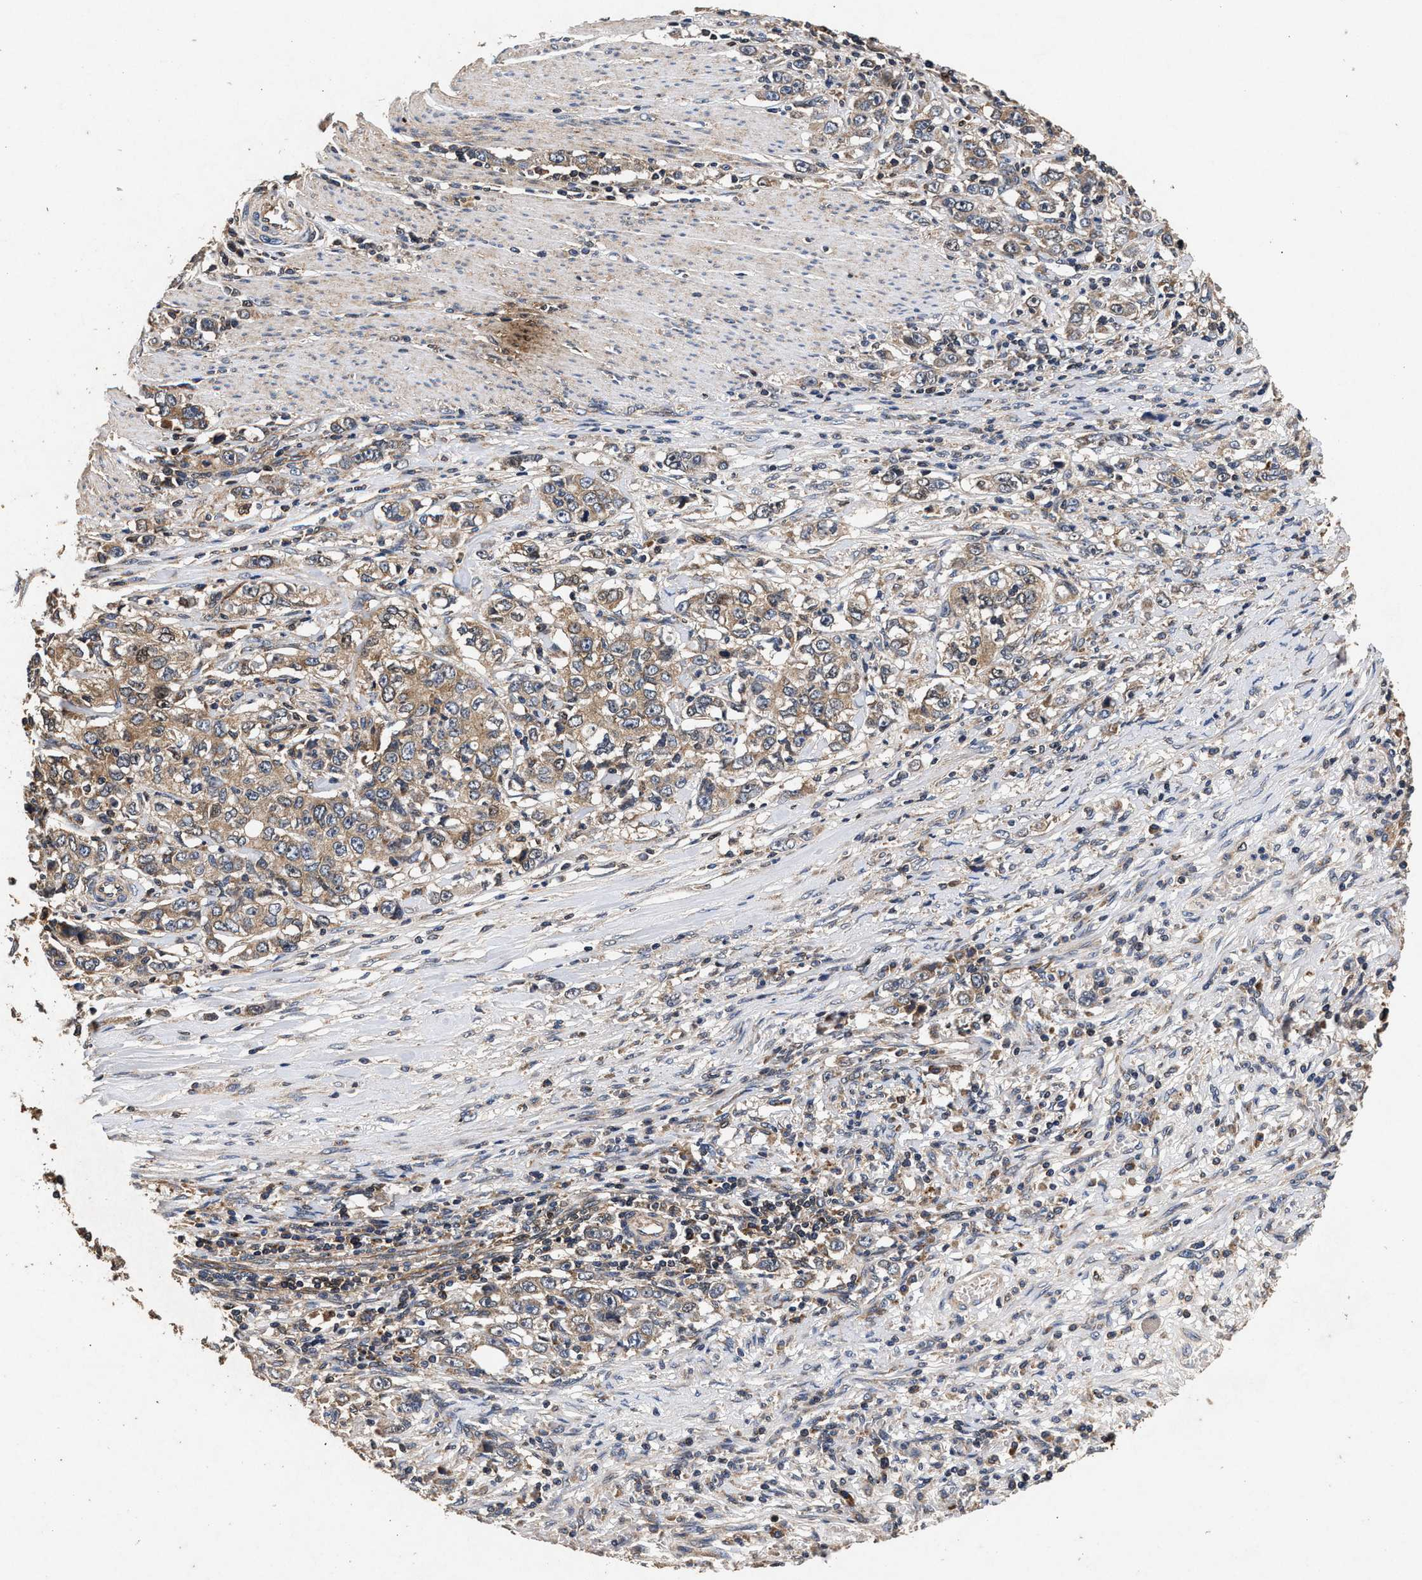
{"staining": {"intensity": "weak", "quantity": ">75%", "location": "cytoplasmic/membranous"}, "tissue": "stomach cancer", "cell_type": "Tumor cells", "image_type": "cancer", "snomed": [{"axis": "morphology", "description": "Adenocarcinoma, NOS"}, {"axis": "topography", "description": "Stomach, lower"}], "caption": "Immunohistochemistry (IHC) (DAB) staining of stomach adenocarcinoma reveals weak cytoplasmic/membranous protein positivity in approximately >75% of tumor cells. Using DAB (brown) and hematoxylin (blue) stains, captured at high magnification using brightfield microscopy.", "gene": "NFKB2", "patient": {"sex": "female", "age": 72}}